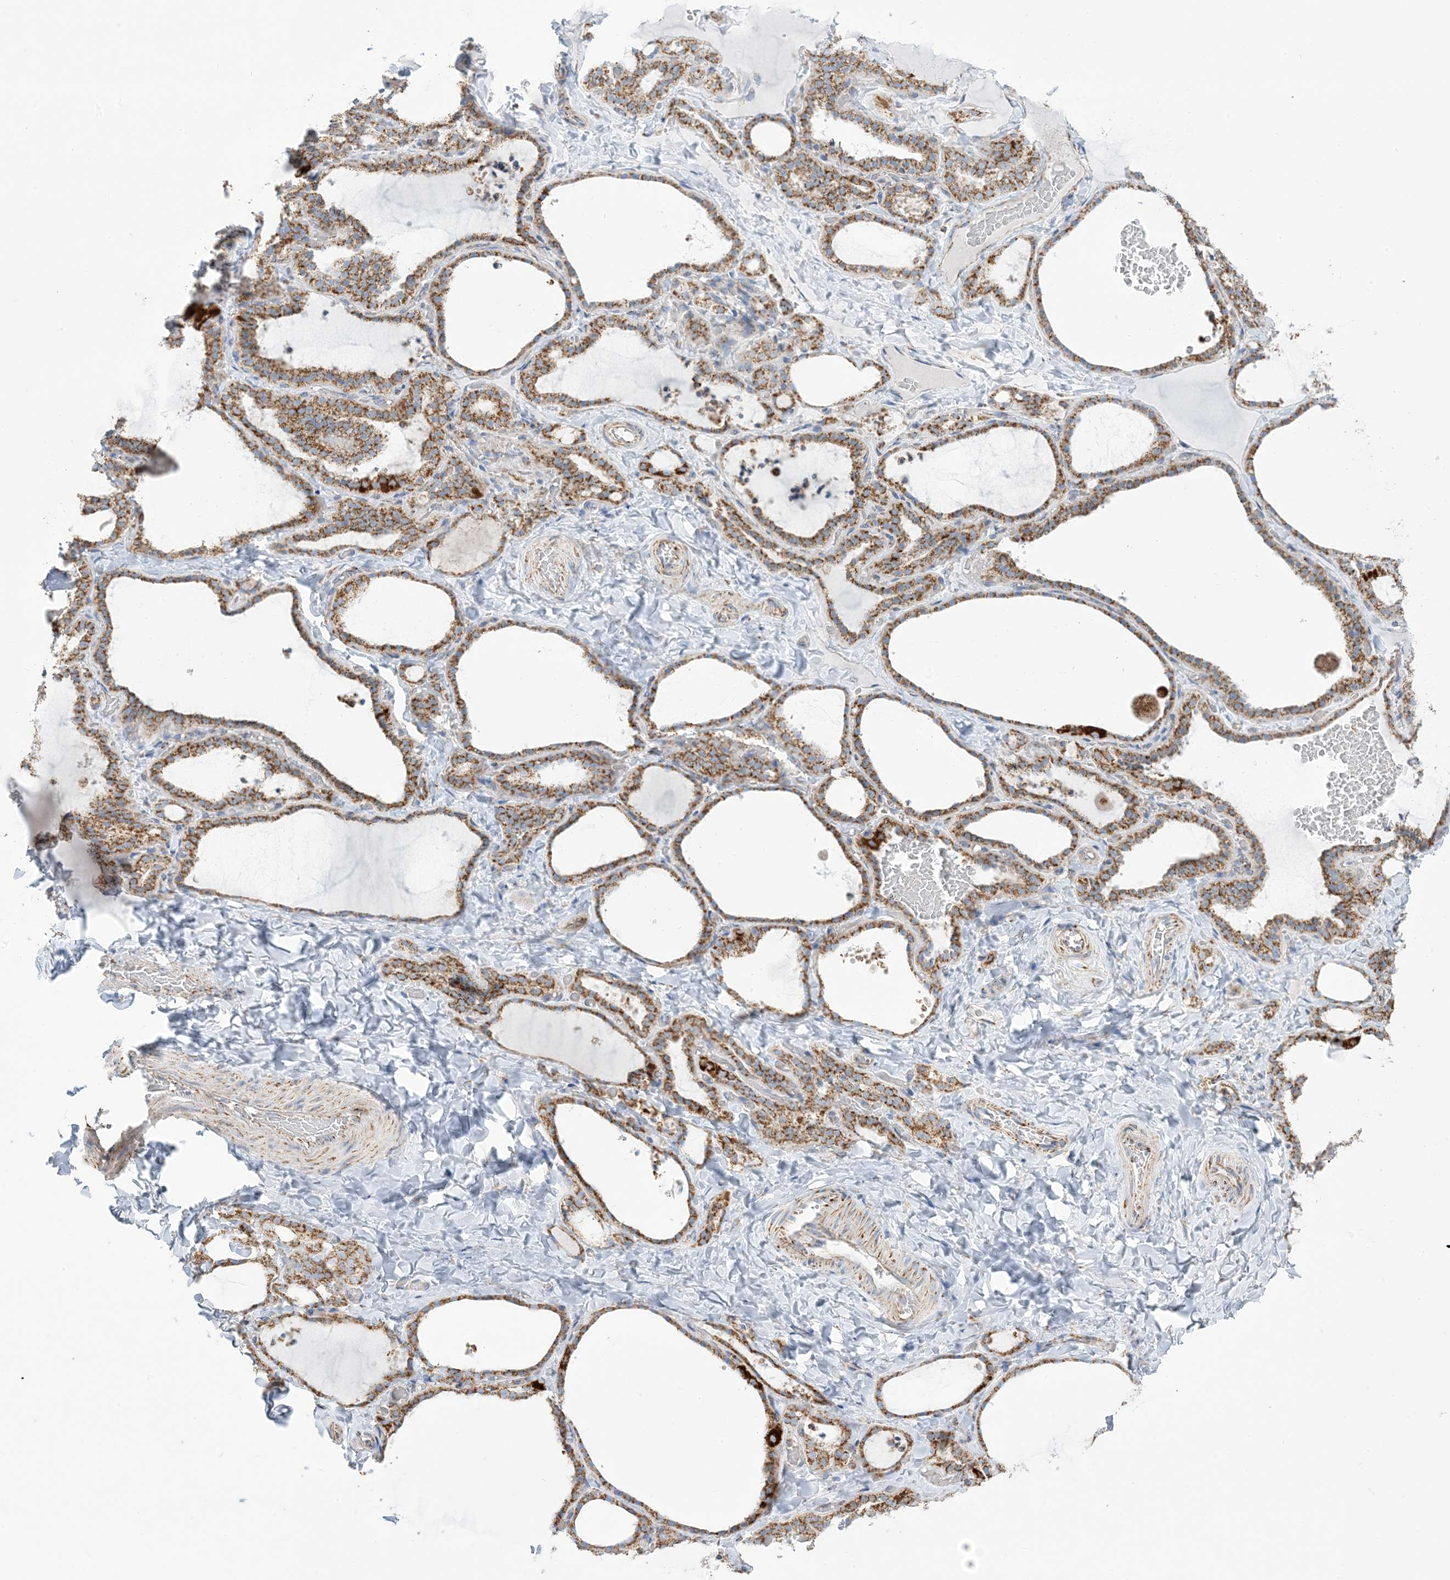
{"staining": {"intensity": "moderate", "quantity": ">75%", "location": "cytoplasmic/membranous"}, "tissue": "thyroid gland", "cell_type": "Glandular cells", "image_type": "normal", "snomed": [{"axis": "morphology", "description": "Normal tissue, NOS"}, {"axis": "topography", "description": "Thyroid gland"}], "caption": "About >75% of glandular cells in normal human thyroid gland display moderate cytoplasmic/membranous protein positivity as visualized by brown immunohistochemical staining.", "gene": "SAMM50", "patient": {"sex": "female", "age": 22}}